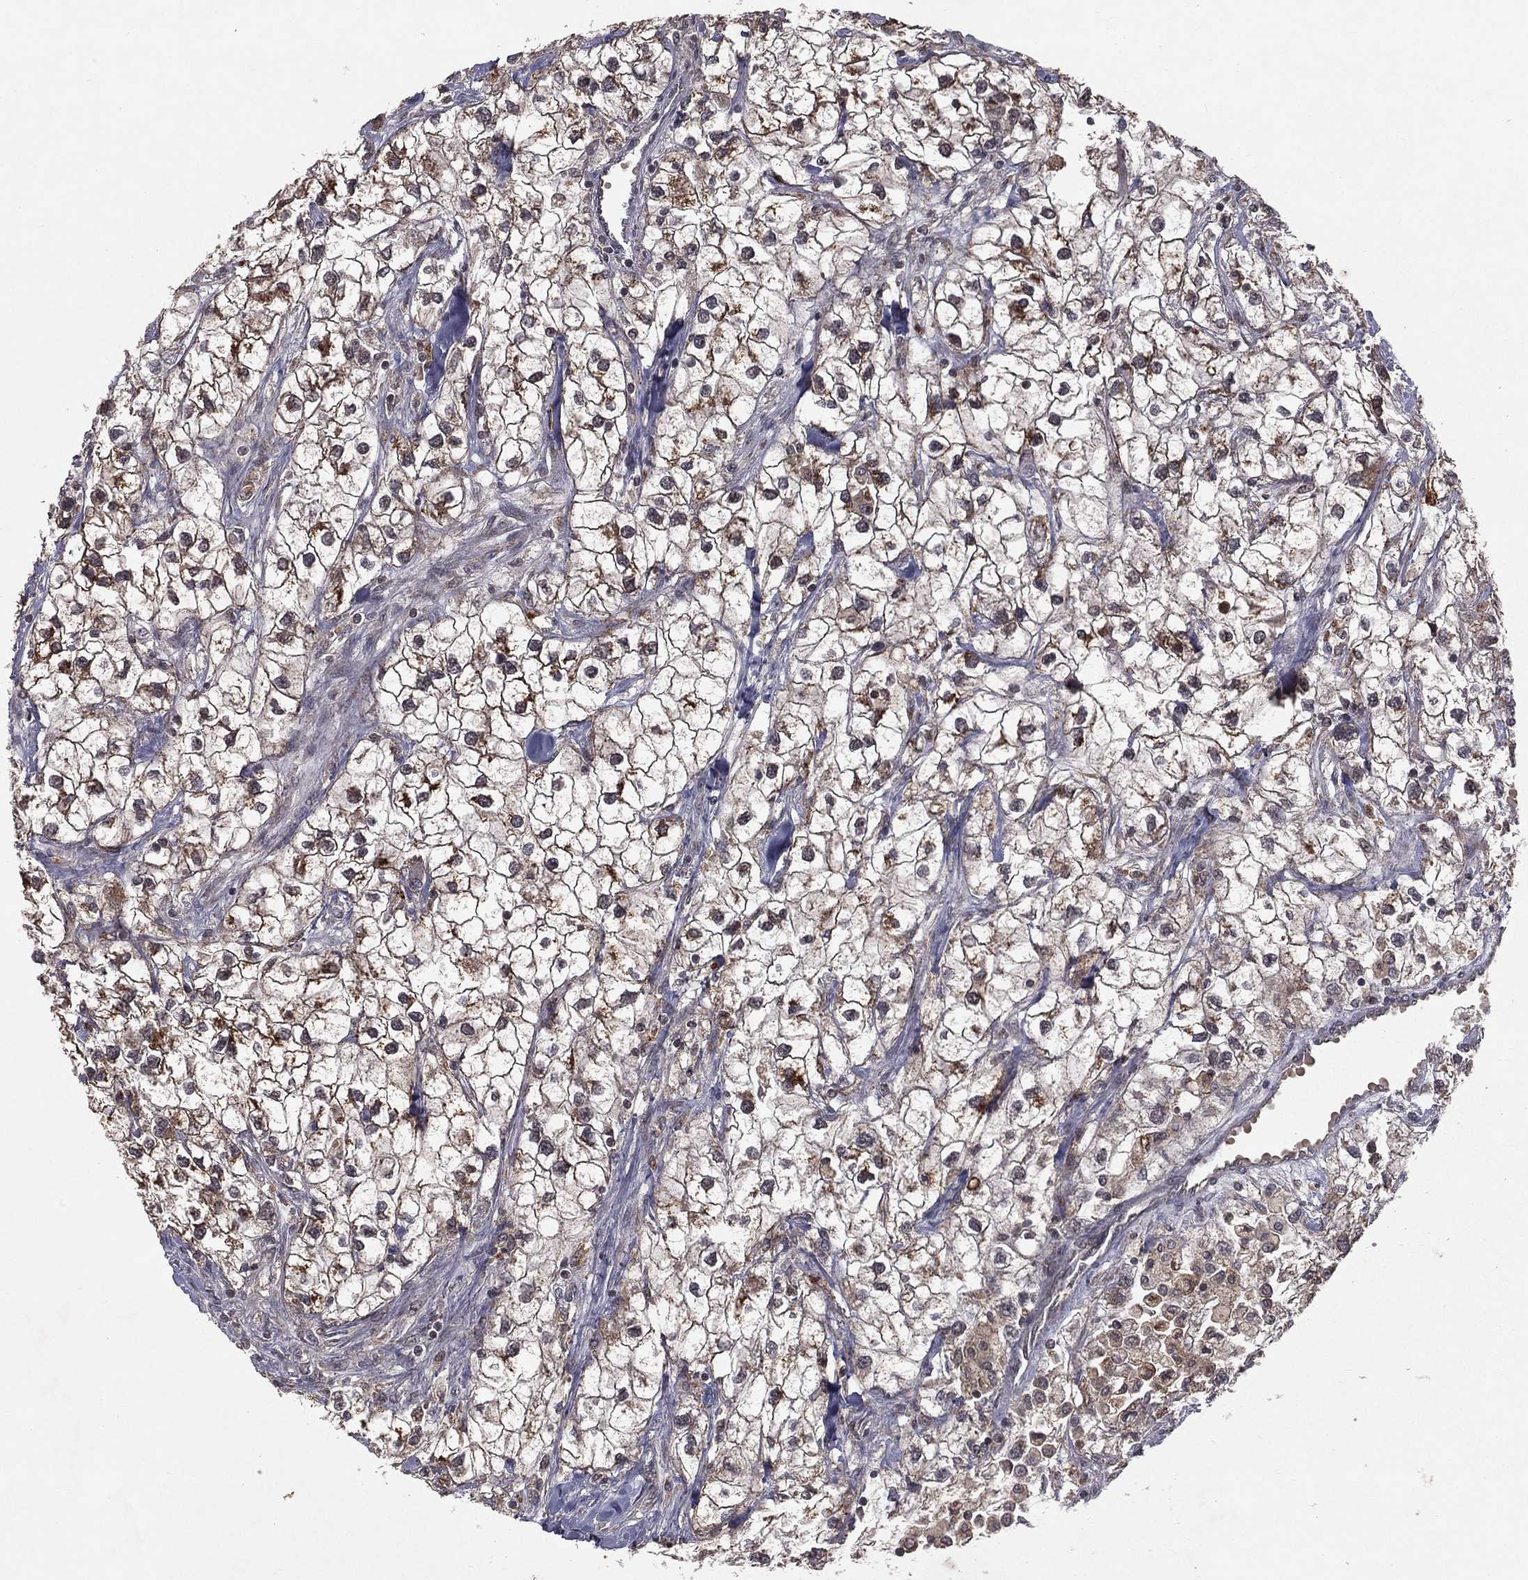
{"staining": {"intensity": "moderate", "quantity": "25%-75%", "location": "cytoplasmic/membranous"}, "tissue": "renal cancer", "cell_type": "Tumor cells", "image_type": "cancer", "snomed": [{"axis": "morphology", "description": "Adenocarcinoma, NOS"}, {"axis": "topography", "description": "Kidney"}], "caption": "This micrograph demonstrates renal cancer (adenocarcinoma) stained with immunohistochemistry to label a protein in brown. The cytoplasmic/membranous of tumor cells show moderate positivity for the protein. Nuclei are counter-stained blue.", "gene": "ZDHHC15", "patient": {"sex": "male", "age": 59}}